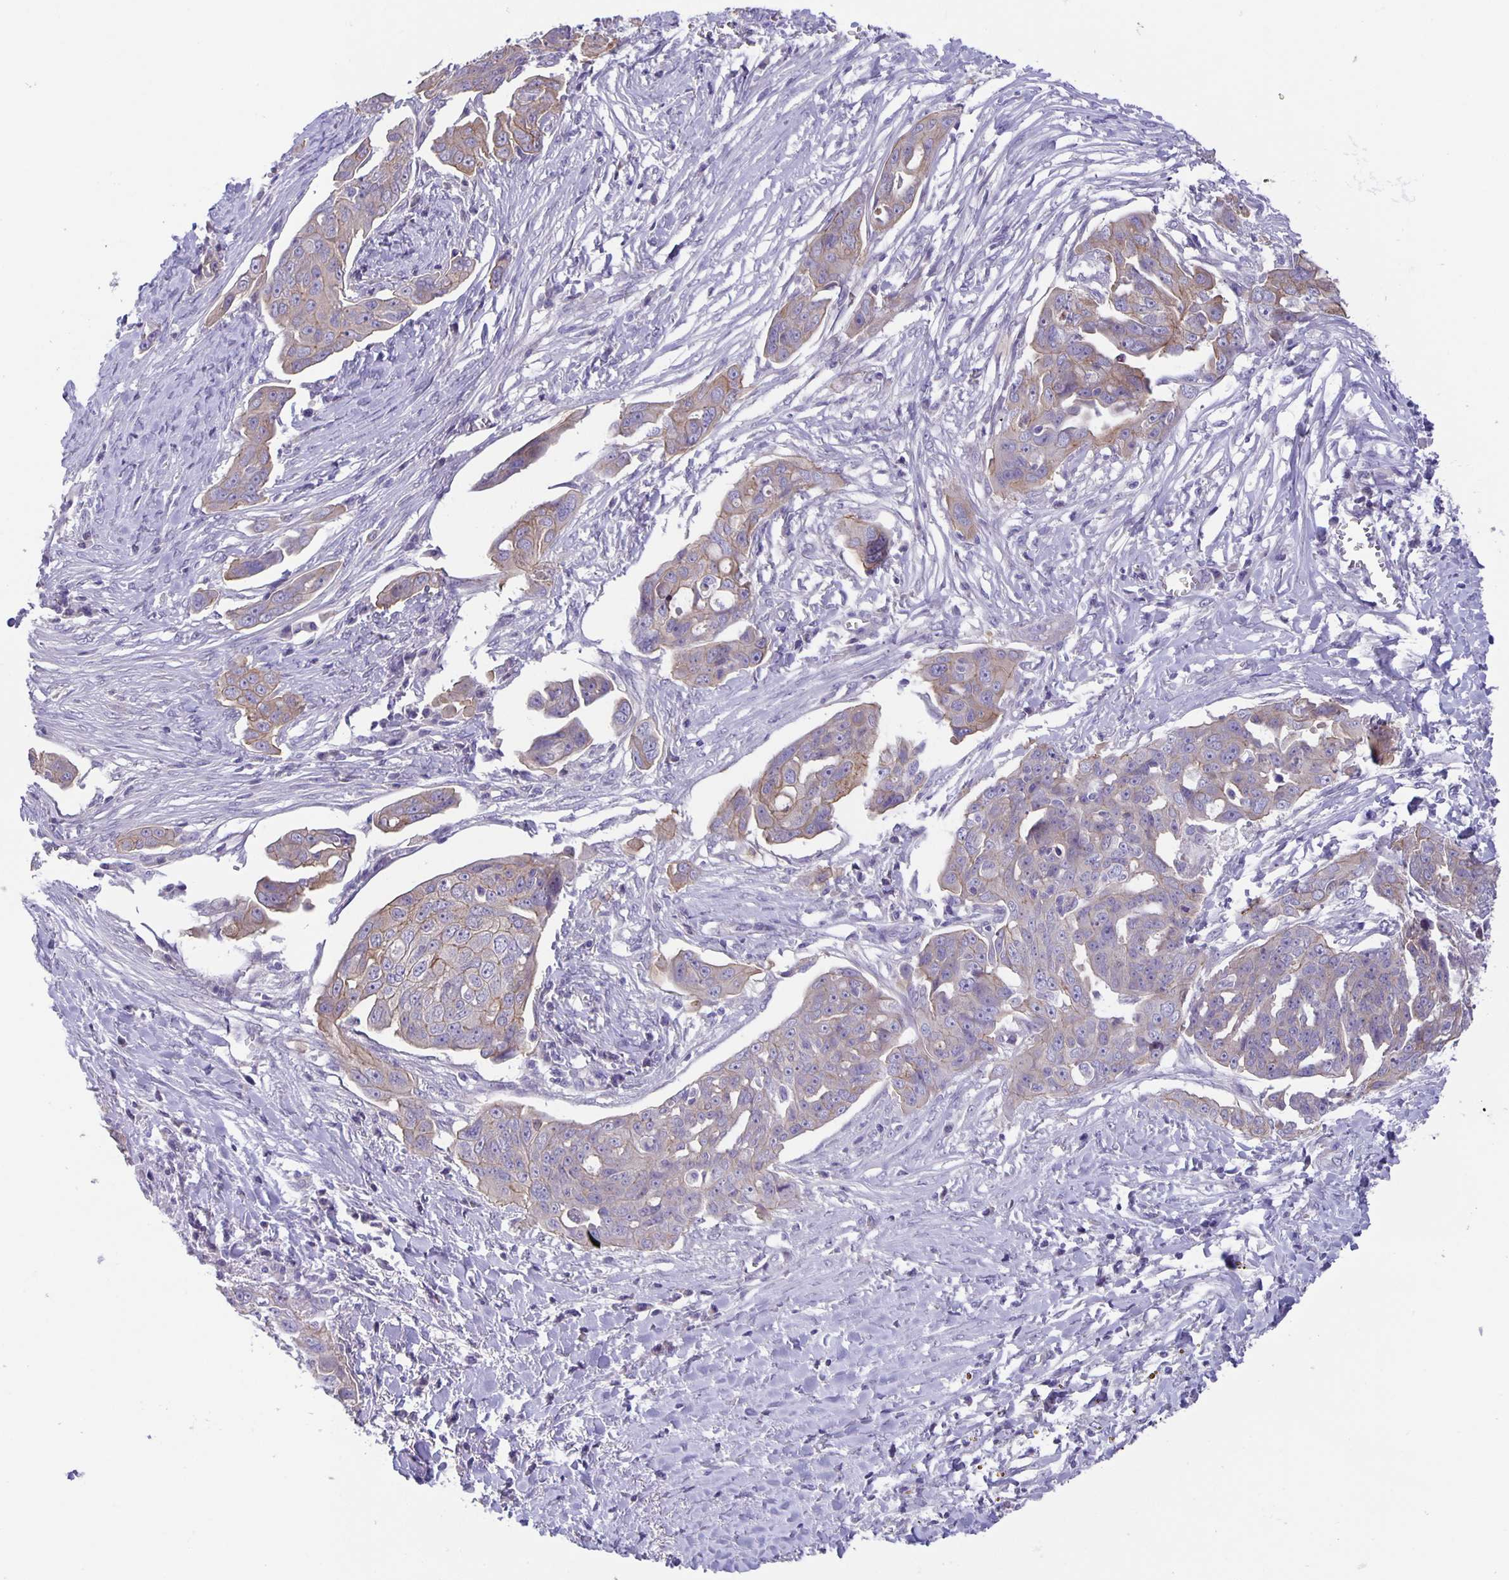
{"staining": {"intensity": "weak", "quantity": "25%-75%", "location": "cytoplasmic/membranous"}, "tissue": "ovarian cancer", "cell_type": "Tumor cells", "image_type": "cancer", "snomed": [{"axis": "morphology", "description": "Carcinoma, endometroid"}, {"axis": "topography", "description": "Ovary"}], "caption": "Ovarian cancer stained for a protein (brown) demonstrates weak cytoplasmic/membranous positive expression in approximately 25%-75% of tumor cells.", "gene": "PTPN3", "patient": {"sex": "female", "age": 70}}